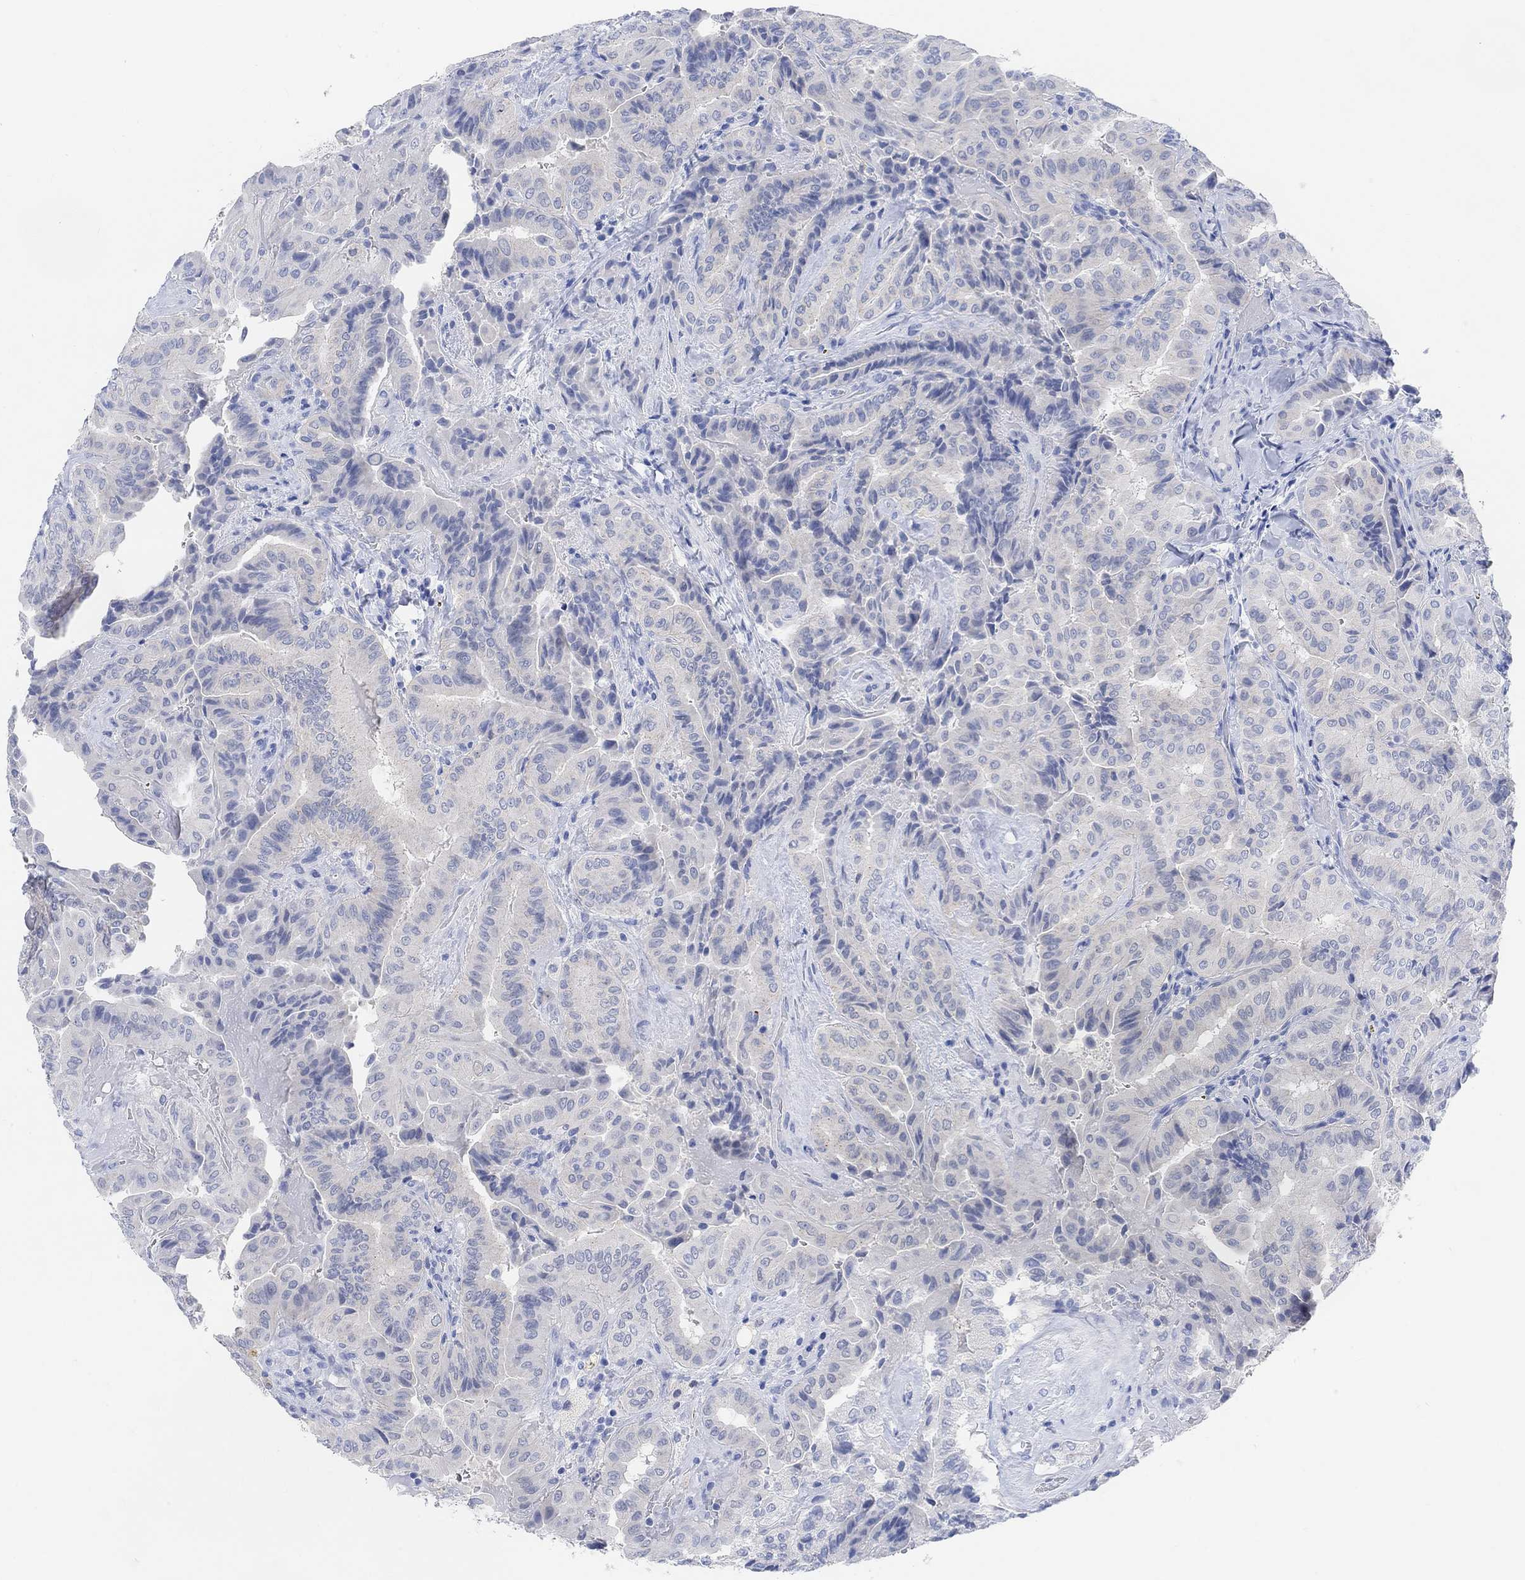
{"staining": {"intensity": "negative", "quantity": "none", "location": "none"}, "tissue": "thyroid cancer", "cell_type": "Tumor cells", "image_type": "cancer", "snomed": [{"axis": "morphology", "description": "Papillary adenocarcinoma, NOS"}, {"axis": "topography", "description": "Thyroid gland"}], "caption": "DAB (3,3'-diaminobenzidine) immunohistochemical staining of human thyroid cancer displays no significant staining in tumor cells.", "gene": "ENO4", "patient": {"sex": "female", "age": 68}}